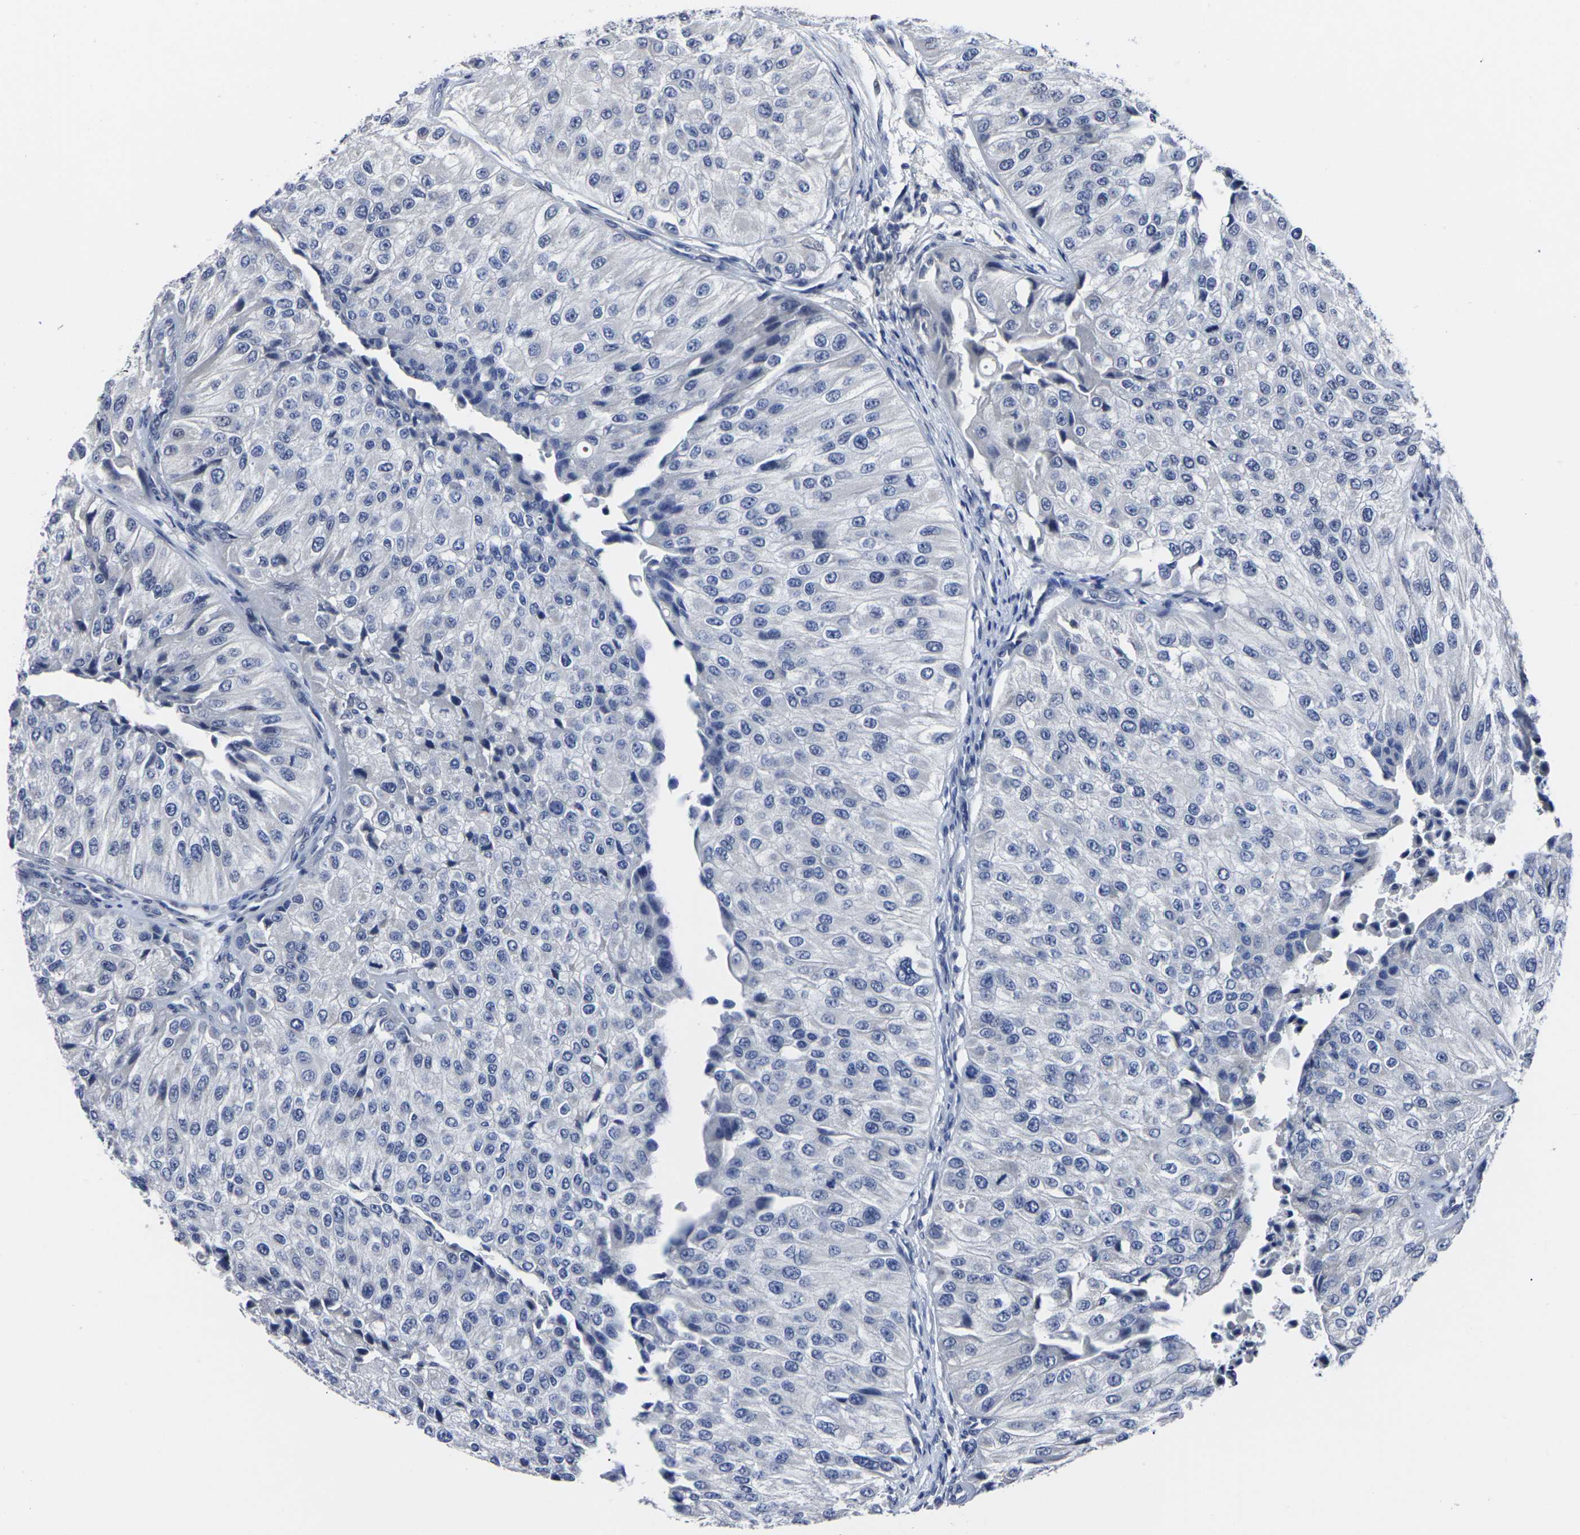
{"staining": {"intensity": "negative", "quantity": "none", "location": "none"}, "tissue": "urothelial cancer", "cell_type": "Tumor cells", "image_type": "cancer", "snomed": [{"axis": "morphology", "description": "Urothelial carcinoma, High grade"}, {"axis": "topography", "description": "Kidney"}, {"axis": "topography", "description": "Urinary bladder"}], "caption": "Immunohistochemistry photomicrograph of urothelial carcinoma (high-grade) stained for a protein (brown), which demonstrates no expression in tumor cells. (DAB immunohistochemistry (IHC) visualized using brightfield microscopy, high magnification).", "gene": "MSANTD4", "patient": {"sex": "male", "age": 77}}